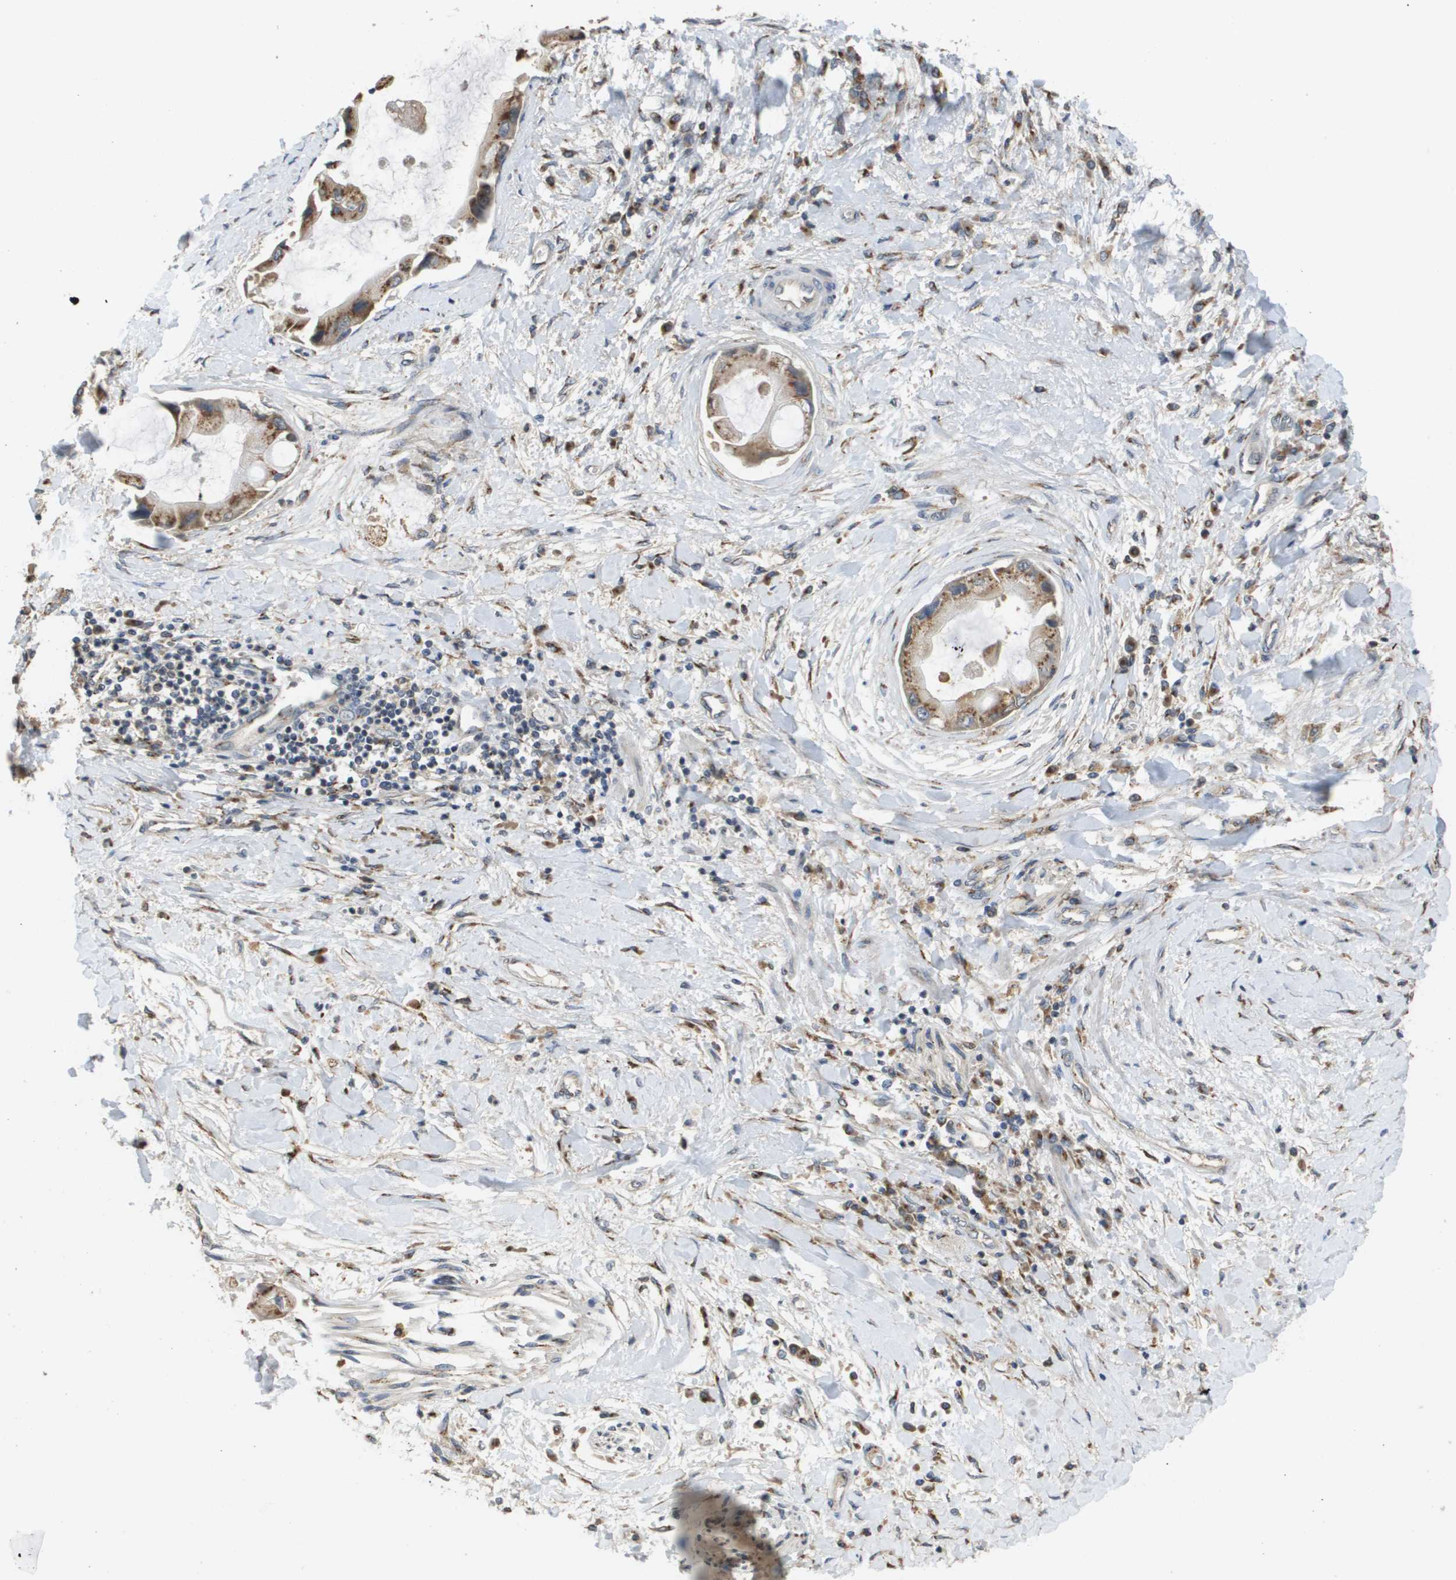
{"staining": {"intensity": "moderate", "quantity": ">75%", "location": "cytoplasmic/membranous"}, "tissue": "liver cancer", "cell_type": "Tumor cells", "image_type": "cancer", "snomed": [{"axis": "morphology", "description": "Cholangiocarcinoma"}, {"axis": "topography", "description": "Liver"}], "caption": "Liver cholangiocarcinoma stained with DAB (3,3'-diaminobenzidine) immunohistochemistry (IHC) exhibits medium levels of moderate cytoplasmic/membranous staining in about >75% of tumor cells. Using DAB (3,3'-diaminobenzidine) (brown) and hematoxylin (blue) stains, captured at high magnification using brightfield microscopy.", "gene": "PCK1", "patient": {"sex": "male", "age": 50}}